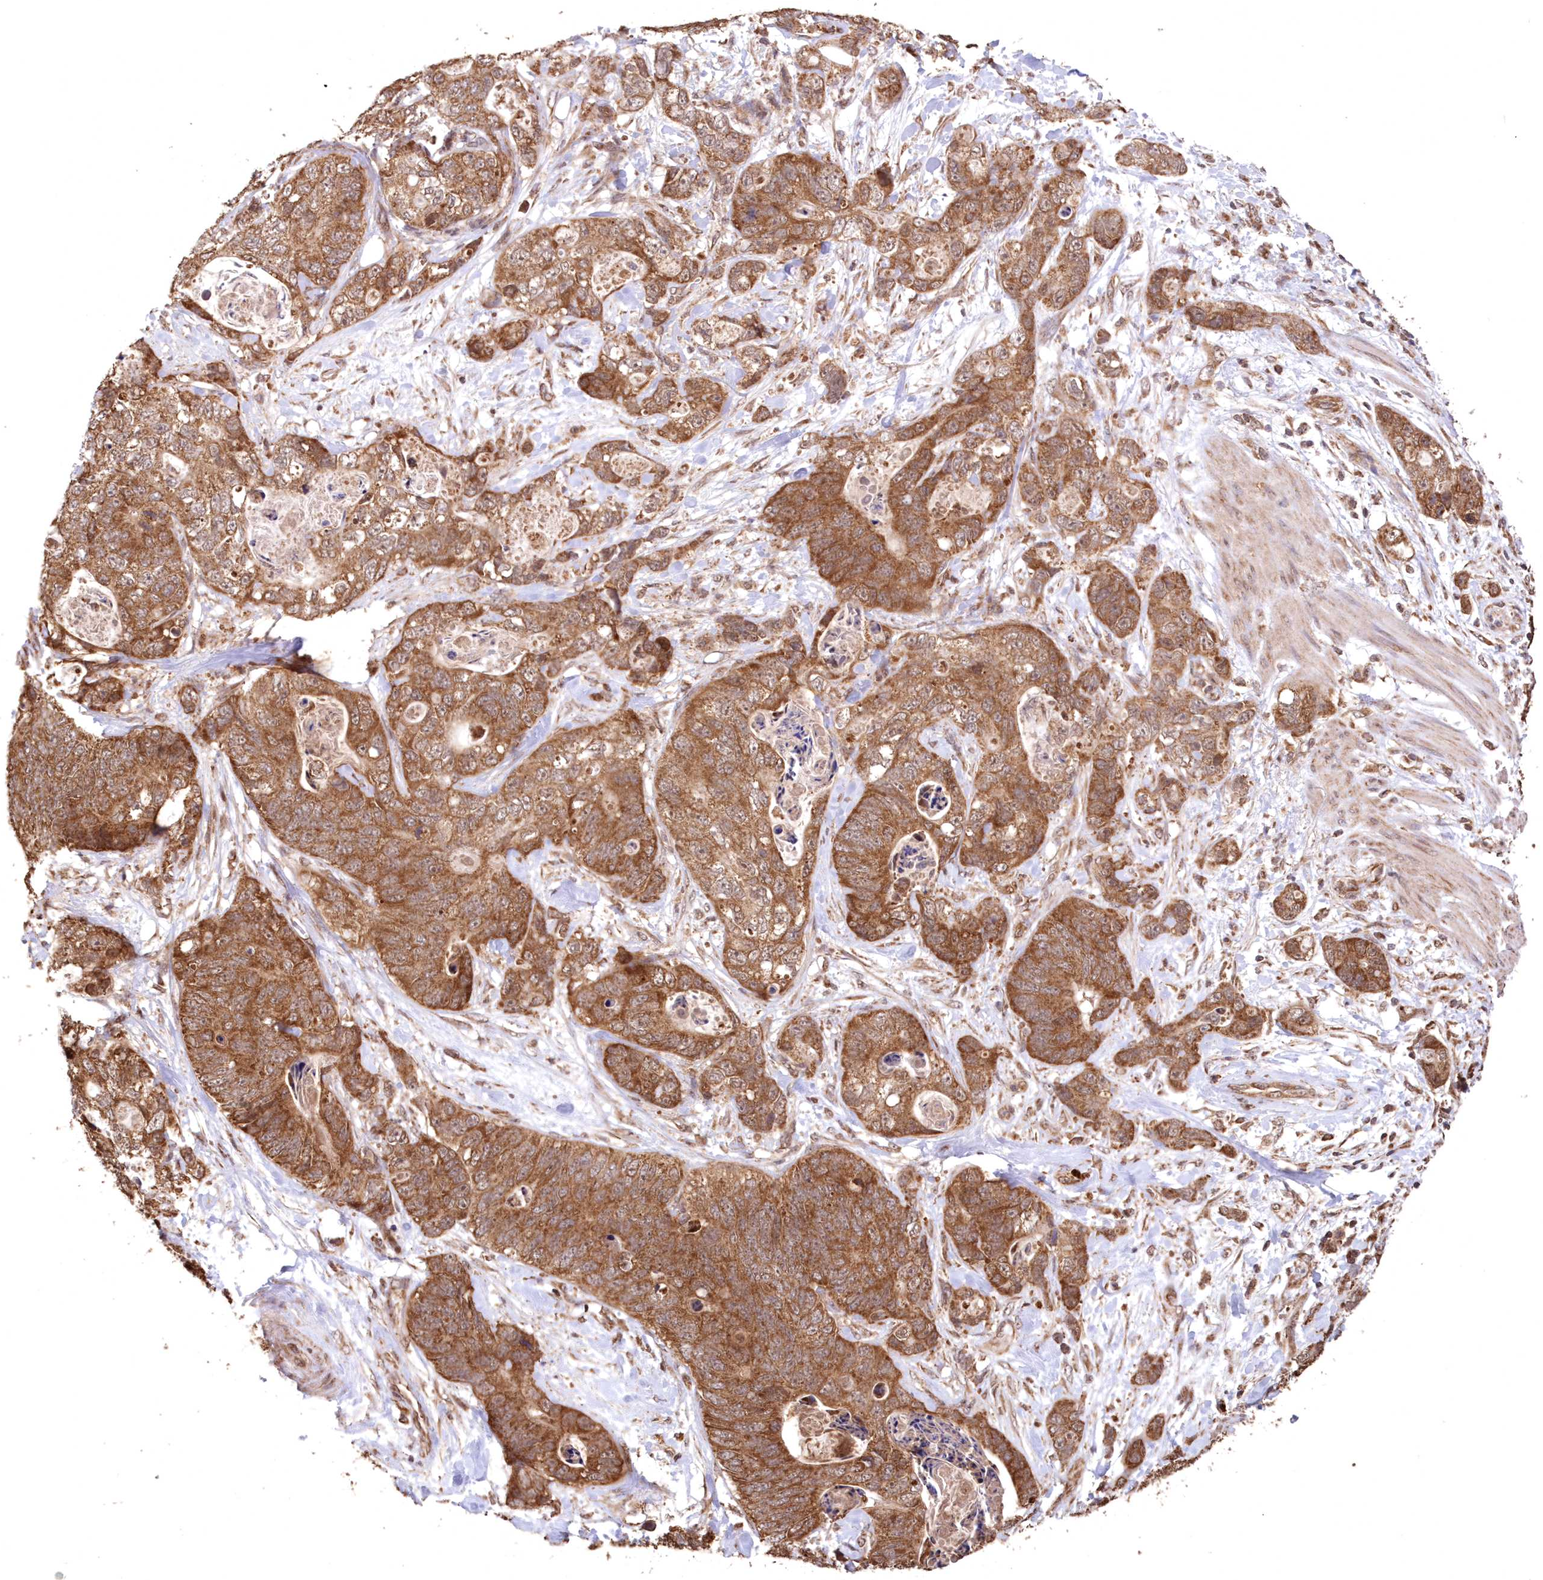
{"staining": {"intensity": "moderate", "quantity": ">75%", "location": "cytoplasmic/membranous"}, "tissue": "stomach cancer", "cell_type": "Tumor cells", "image_type": "cancer", "snomed": [{"axis": "morphology", "description": "Normal tissue, NOS"}, {"axis": "morphology", "description": "Adenocarcinoma, NOS"}, {"axis": "topography", "description": "Stomach"}], "caption": "IHC image of neoplastic tissue: adenocarcinoma (stomach) stained using IHC reveals medium levels of moderate protein expression localized specifically in the cytoplasmic/membranous of tumor cells, appearing as a cytoplasmic/membranous brown color.", "gene": "PCBP1", "patient": {"sex": "female", "age": 89}}